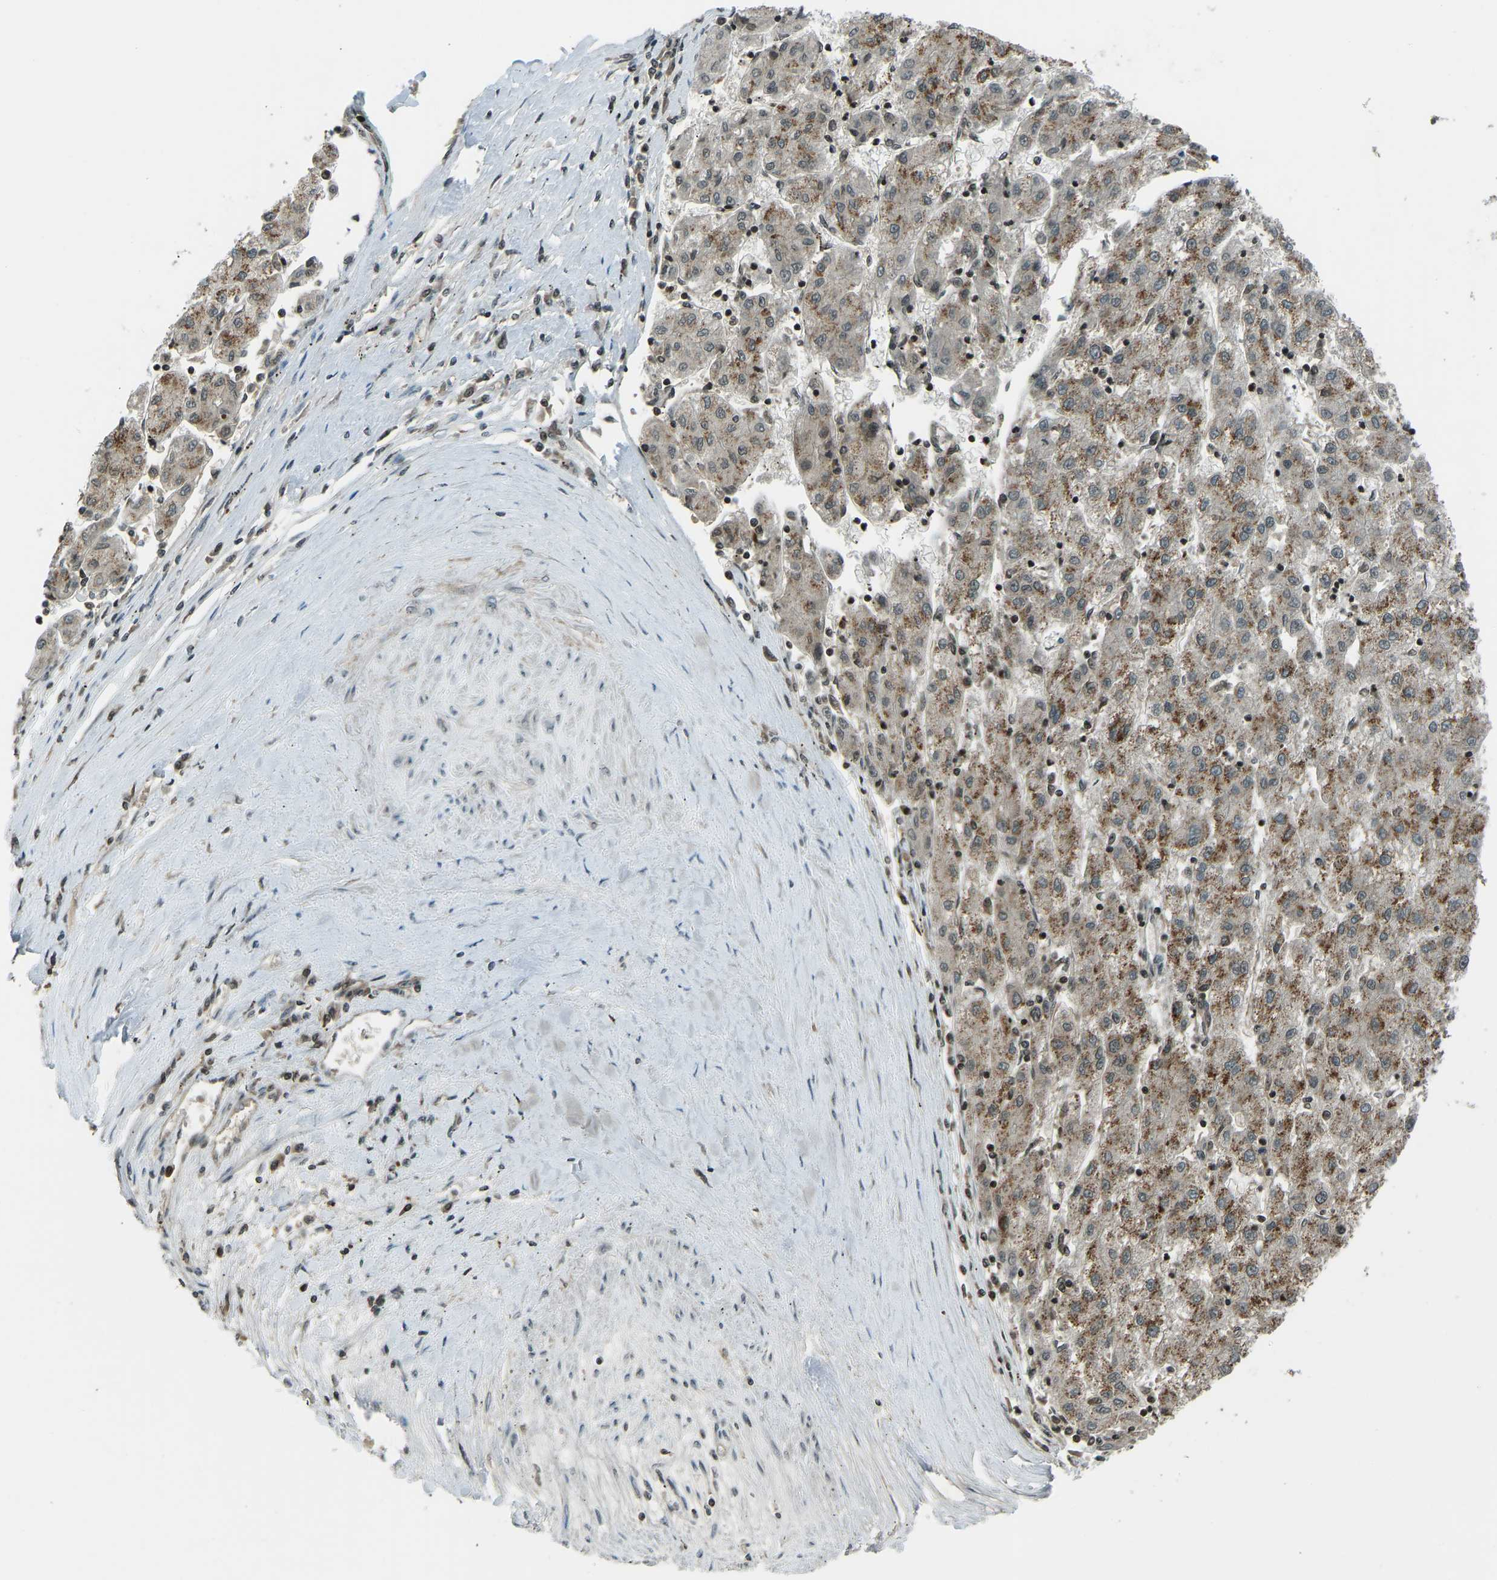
{"staining": {"intensity": "moderate", "quantity": ">75%", "location": "cytoplasmic/membranous"}, "tissue": "liver cancer", "cell_type": "Tumor cells", "image_type": "cancer", "snomed": [{"axis": "morphology", "description": "Carcinoma, Hepatocellular, NOS"}, {"axis": "topography", "description": "Liver"}], "caption": "Brown immunohistochemical staining in human liver cancer reveals moderate cytoplasmic/membranous positivity in approximately >75% of tumor cells.", "gene": "SVOPL", "patient": {"sex": "male", "age": 72}}